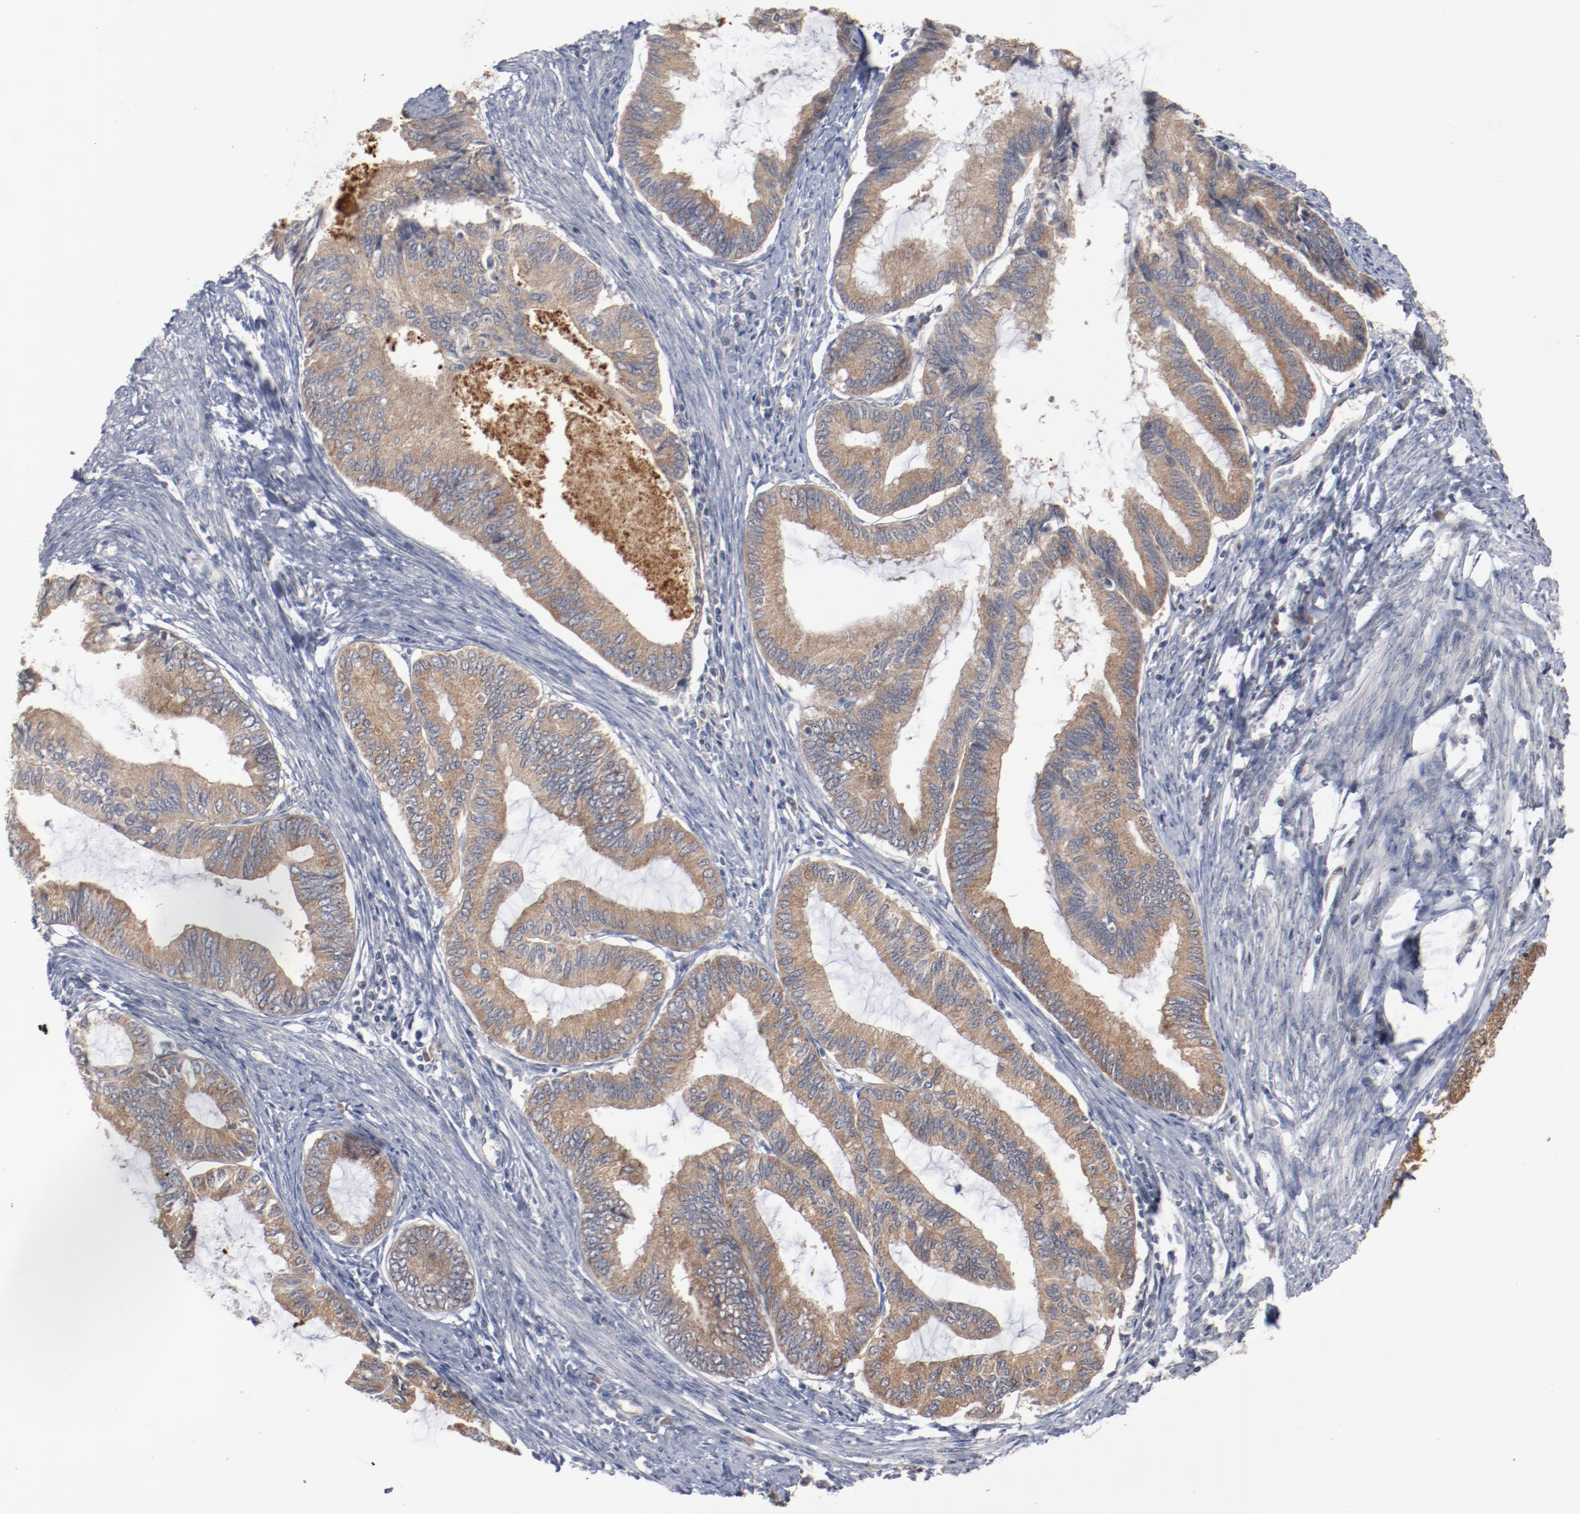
{"staining": {"intensity": "moderate", "quantity": ">75%", "location": "cytoplasmic/membranous"}, "tissue": "endometrial cancer", "cell_type": "Tumor cells", "image_type": "cancer", "snomed": [{"axis": "morphology", "description": "Adenocarcinoma, NOS"}, {"axis": "topography", "description": "Endometrium"}], "caption": "Brown immunohistochemical staining in human endometrial cancer (adenocarcinoma) displays moderate cytoplasmic/membranous staining in about >75% of tumor cells.", "gene": "RNASE11", "patient": {"sex": "female", "age": 86}}